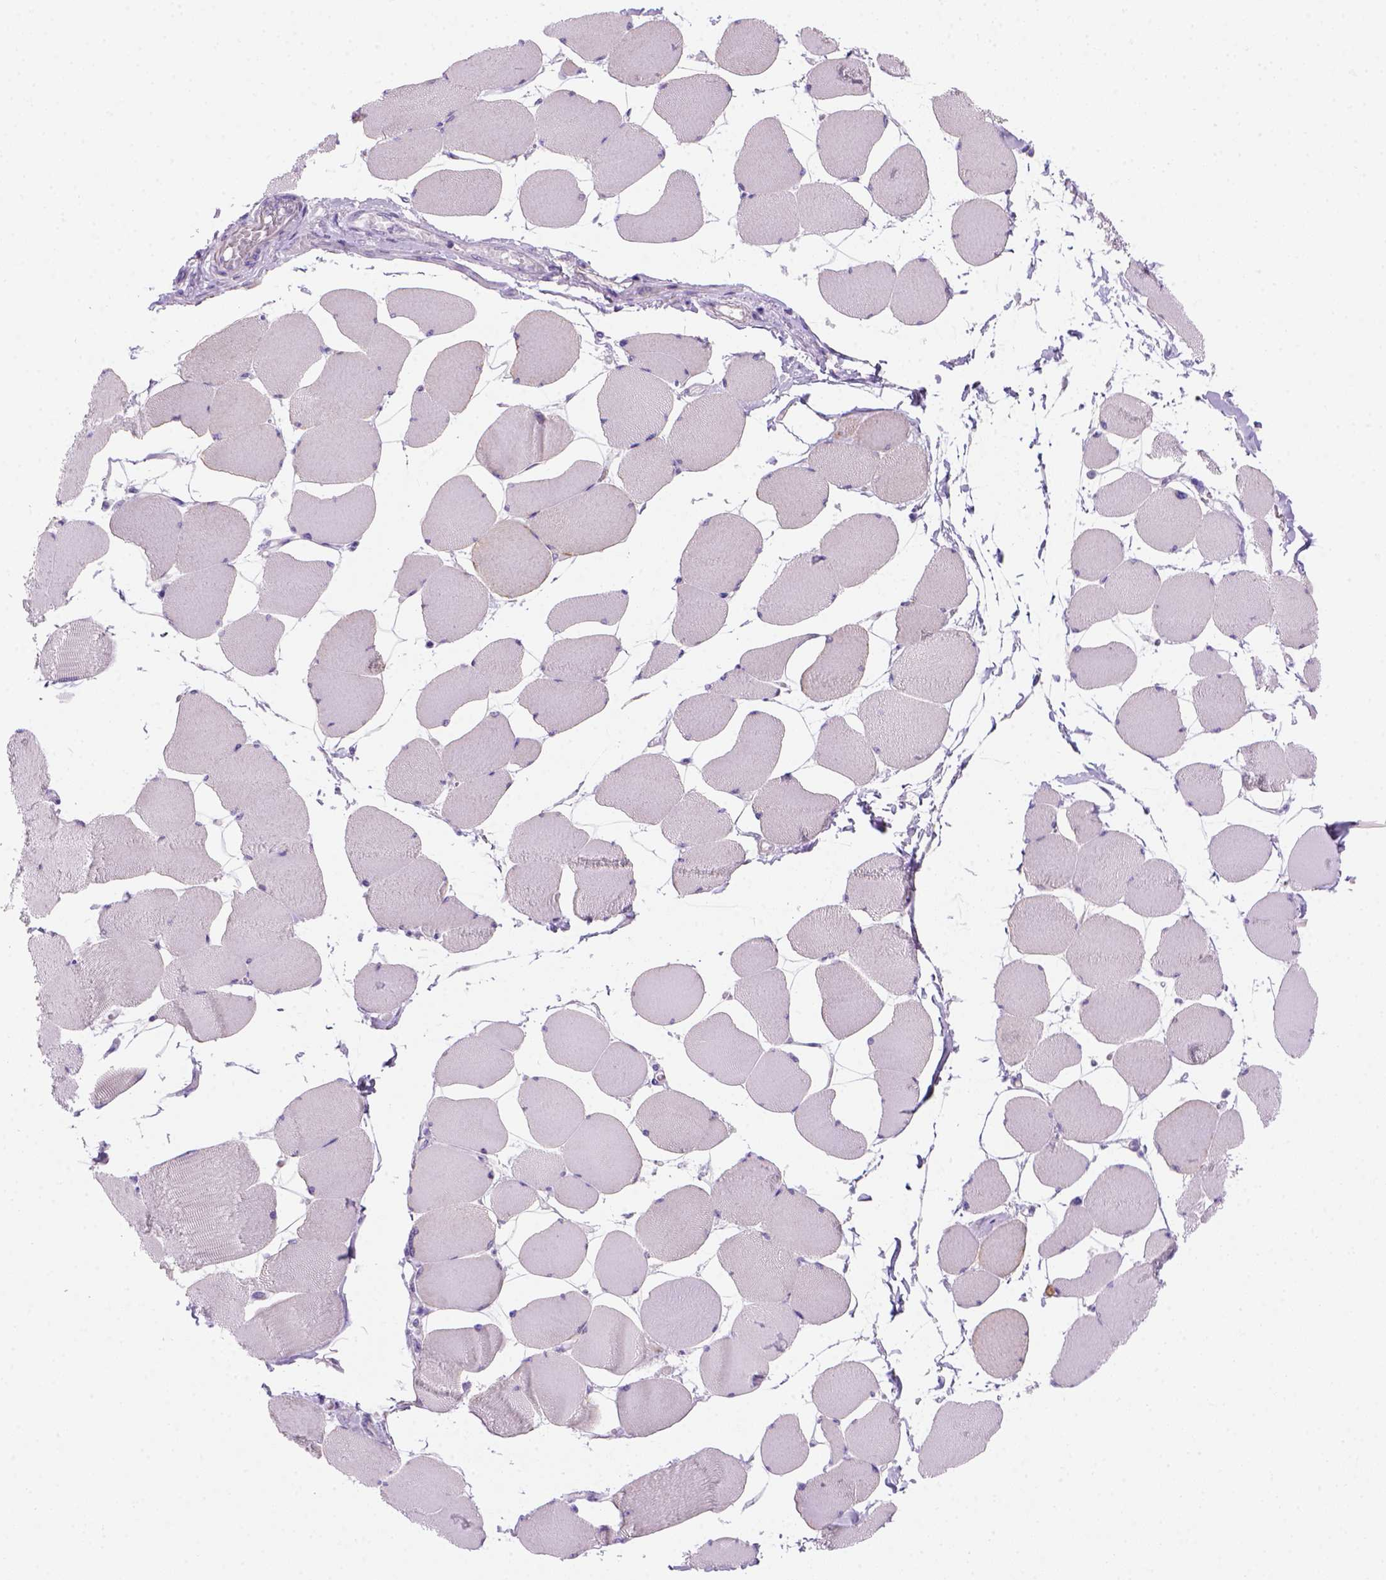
{"staining": {"intensity": "negative", "quantity": "none", "location": "none"}, "tissue": "skeletal muscle", "cell_type": "Myocytes", "image_type": "normal", "snomed": [{"axis": "morphology", "description": "Normal tissue, NOS"}, {"axis": "topography", "description": "Skeletal muscle"}], "caption": "Immunohistochemical staining of unremarkable skeletal muscle demonstrates no significant expression in myocytes.", "gene": "ARHGEF33", "patient": {"sex": "female", "age": 75}}